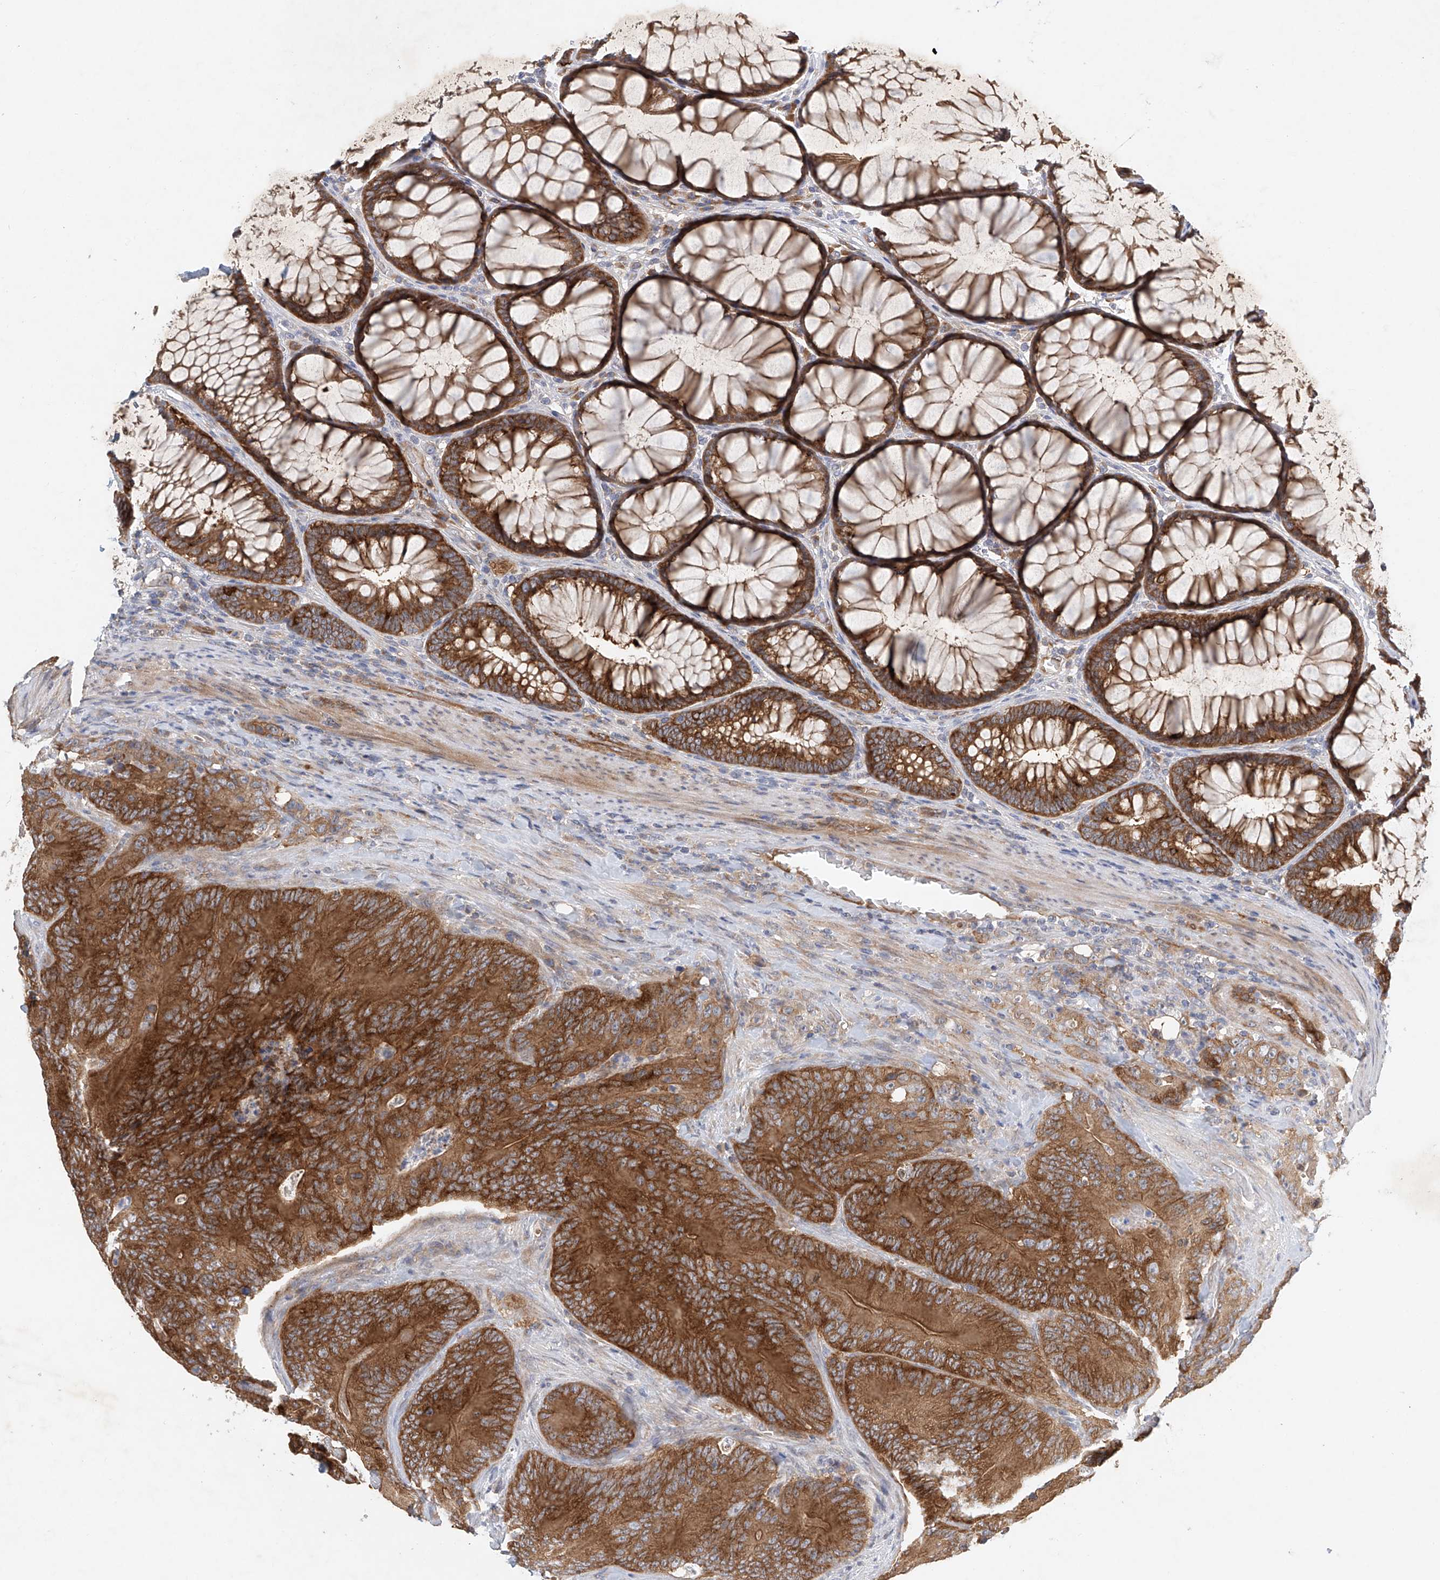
{"staining": {"intensity": "strong", "quantity": ">75%", "location": "cytoplasmic/membranous"}, "tissue": "colorectal cancer", "cell_type": "Tumor cells", "image_type": "cancer", "snomed": [{"axis": "morphology", "description": "Normal tissue, NOS"}, {"axis": "topography", "description": "Colon"}], "caption": "This photomicrograph exhibits immunohistochemistry (IHC) staining of human colorectal cancer, with high strong cytoplasmic/membranous expression in approximately >75% of tumor cells.", "gene": "CARMIL1", "patient": {"sex": "female", "age": 82}}